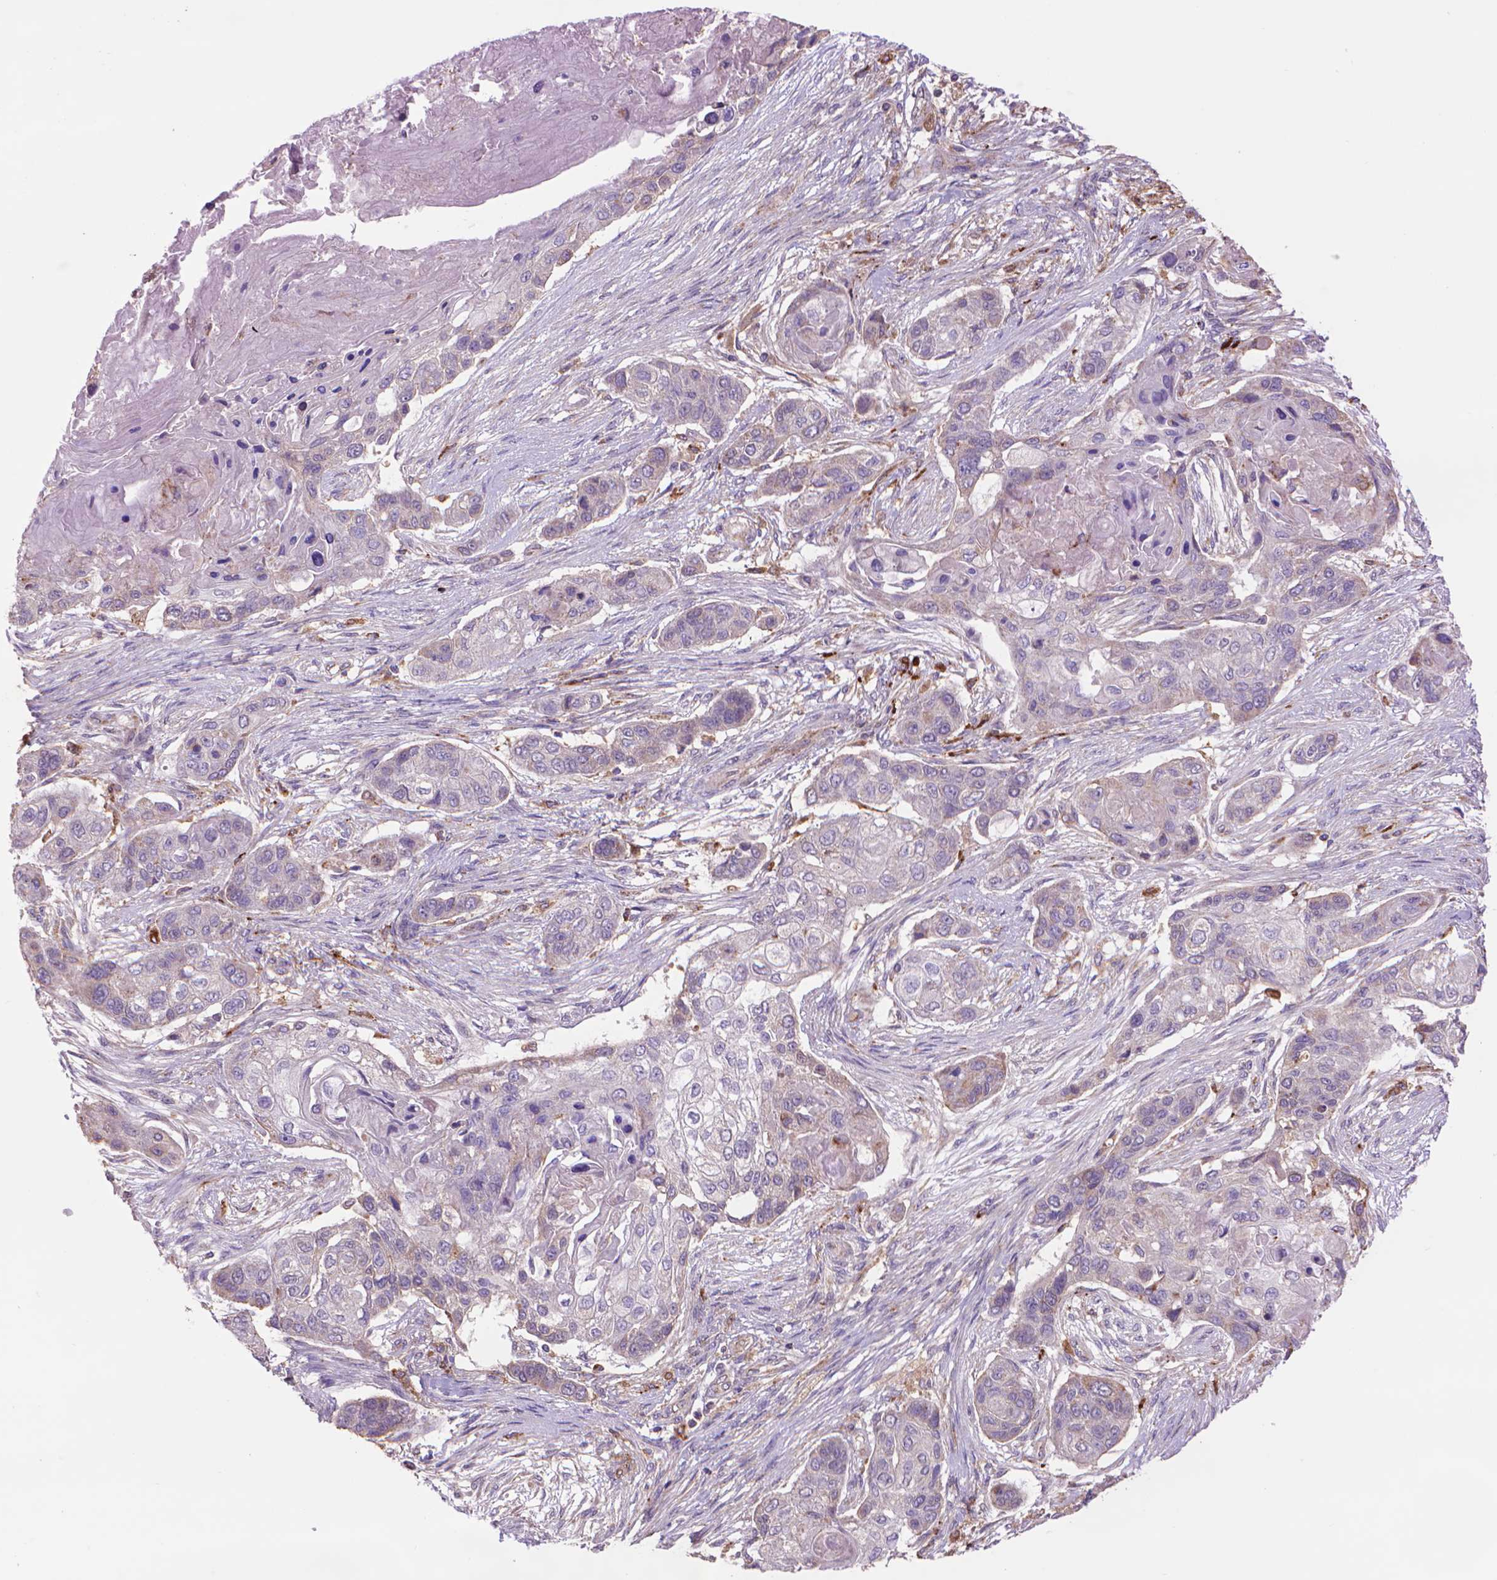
{"staining": {"intensity": "weak", "quantity": "<25%", "location": "cytoplasmic/membranous"}, "tissue": "lung cancer", "cell_type": "Tumor cells", "image_type": "cancer", "snomed": [{"axis": "morphology", "description": "Squamous cell carcinoma, NOS"}, {"axis": "topography", "description": "Lung"}], "caption": "Immunohistochemical staining of human squamous cell carcinoma (lung) shows no significant staining in tumor cells.", "gene": "GLB1", "patient": {"sex": "male", "age": 69}}